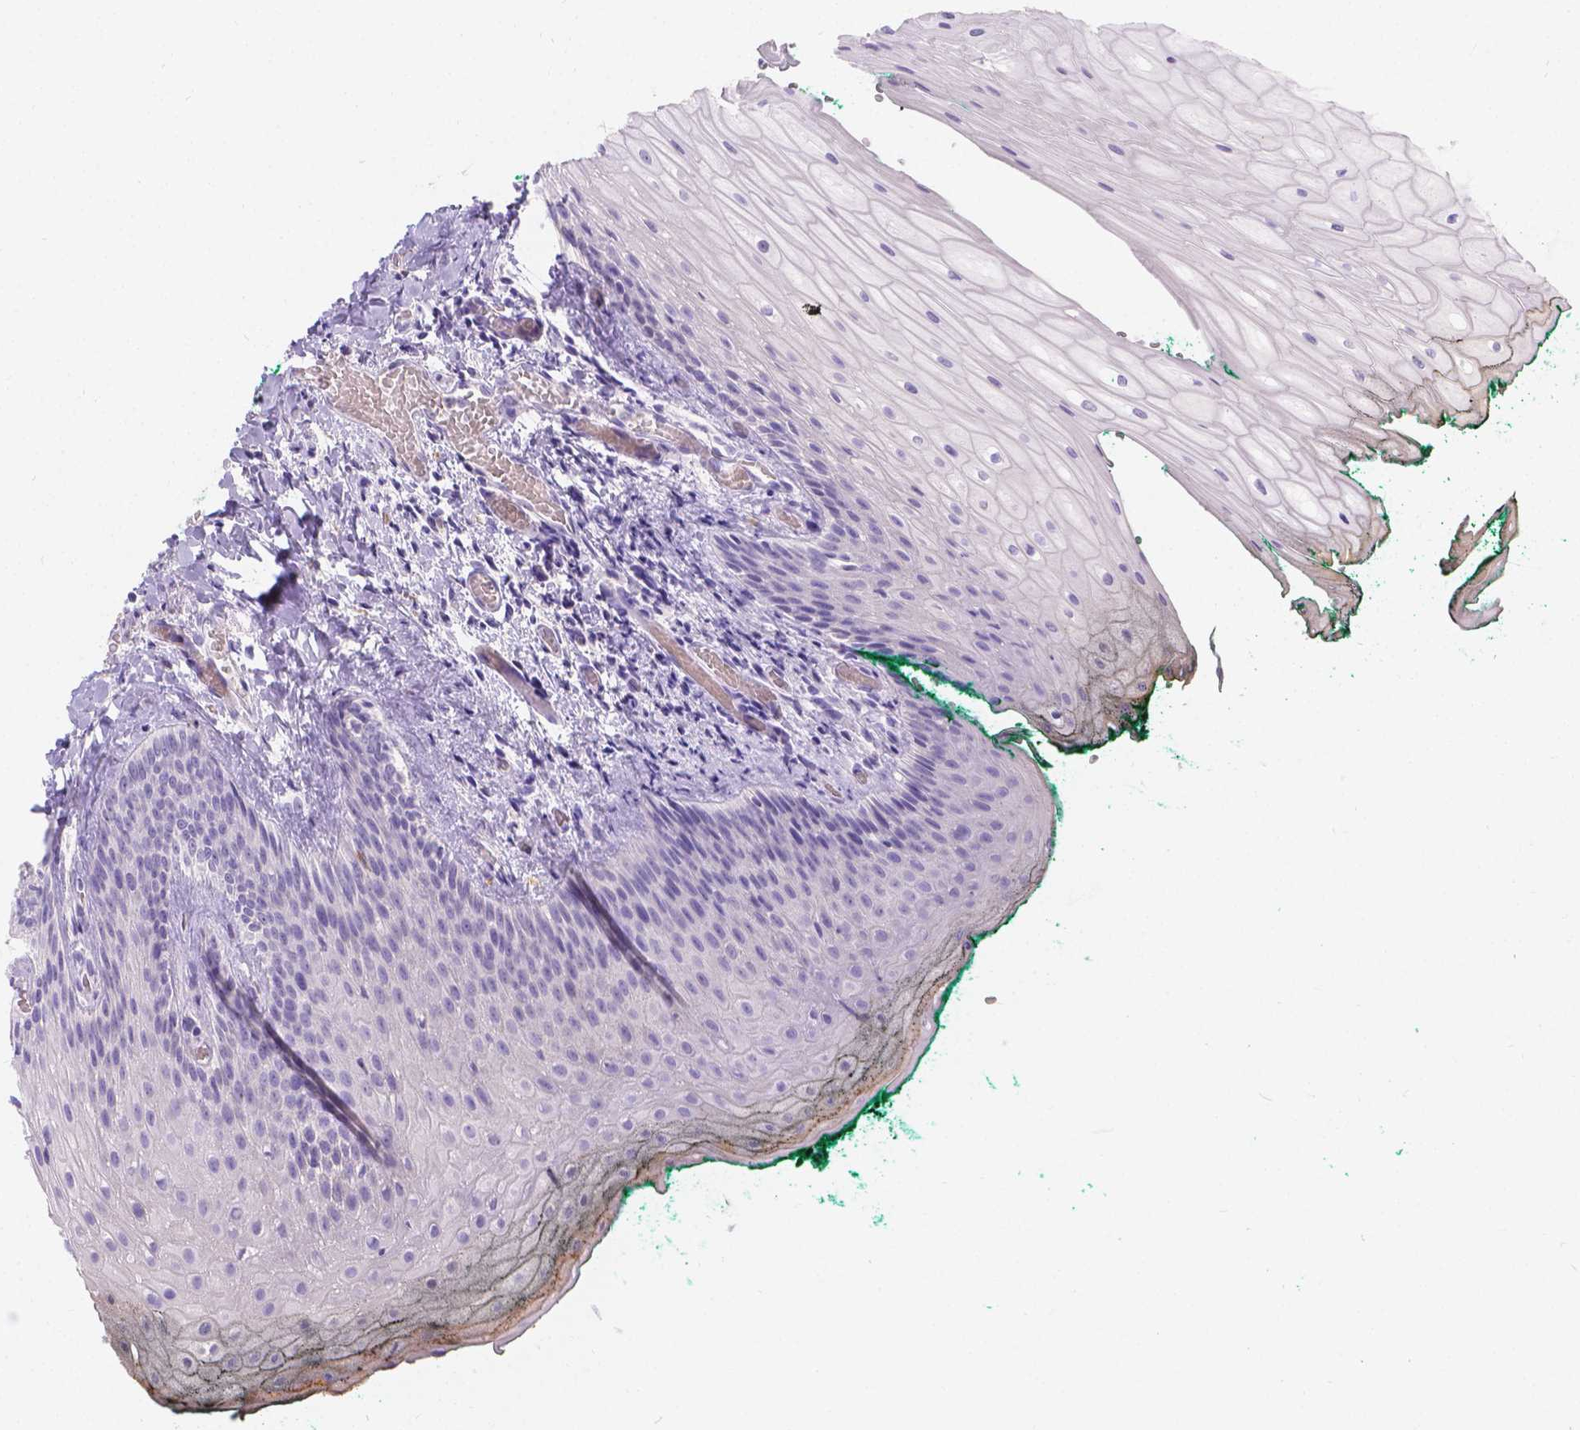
{"staining": {"intensity": "negative", "quantity": "none", "location": "none"}, "tissue": "oral mucosa", "cell_type": "Squamous epithelial cells", "image_type": "normal", "snomed": [{"axis": "morphology", "description": "Normal tissue, NOS"}, {"axis": "topography", "description": "Oral tissue"}, {"axis": "topography", "description": "Head-Neck"}], "caption": "A micrograph of oral mucosa stained for a protein reveals no brown staining in squamous epithelial cells. (IHC, brightfield microscopy, high magnification).", "gene": "GNRHR", "patient": {"sex": "female", "age": 68}}